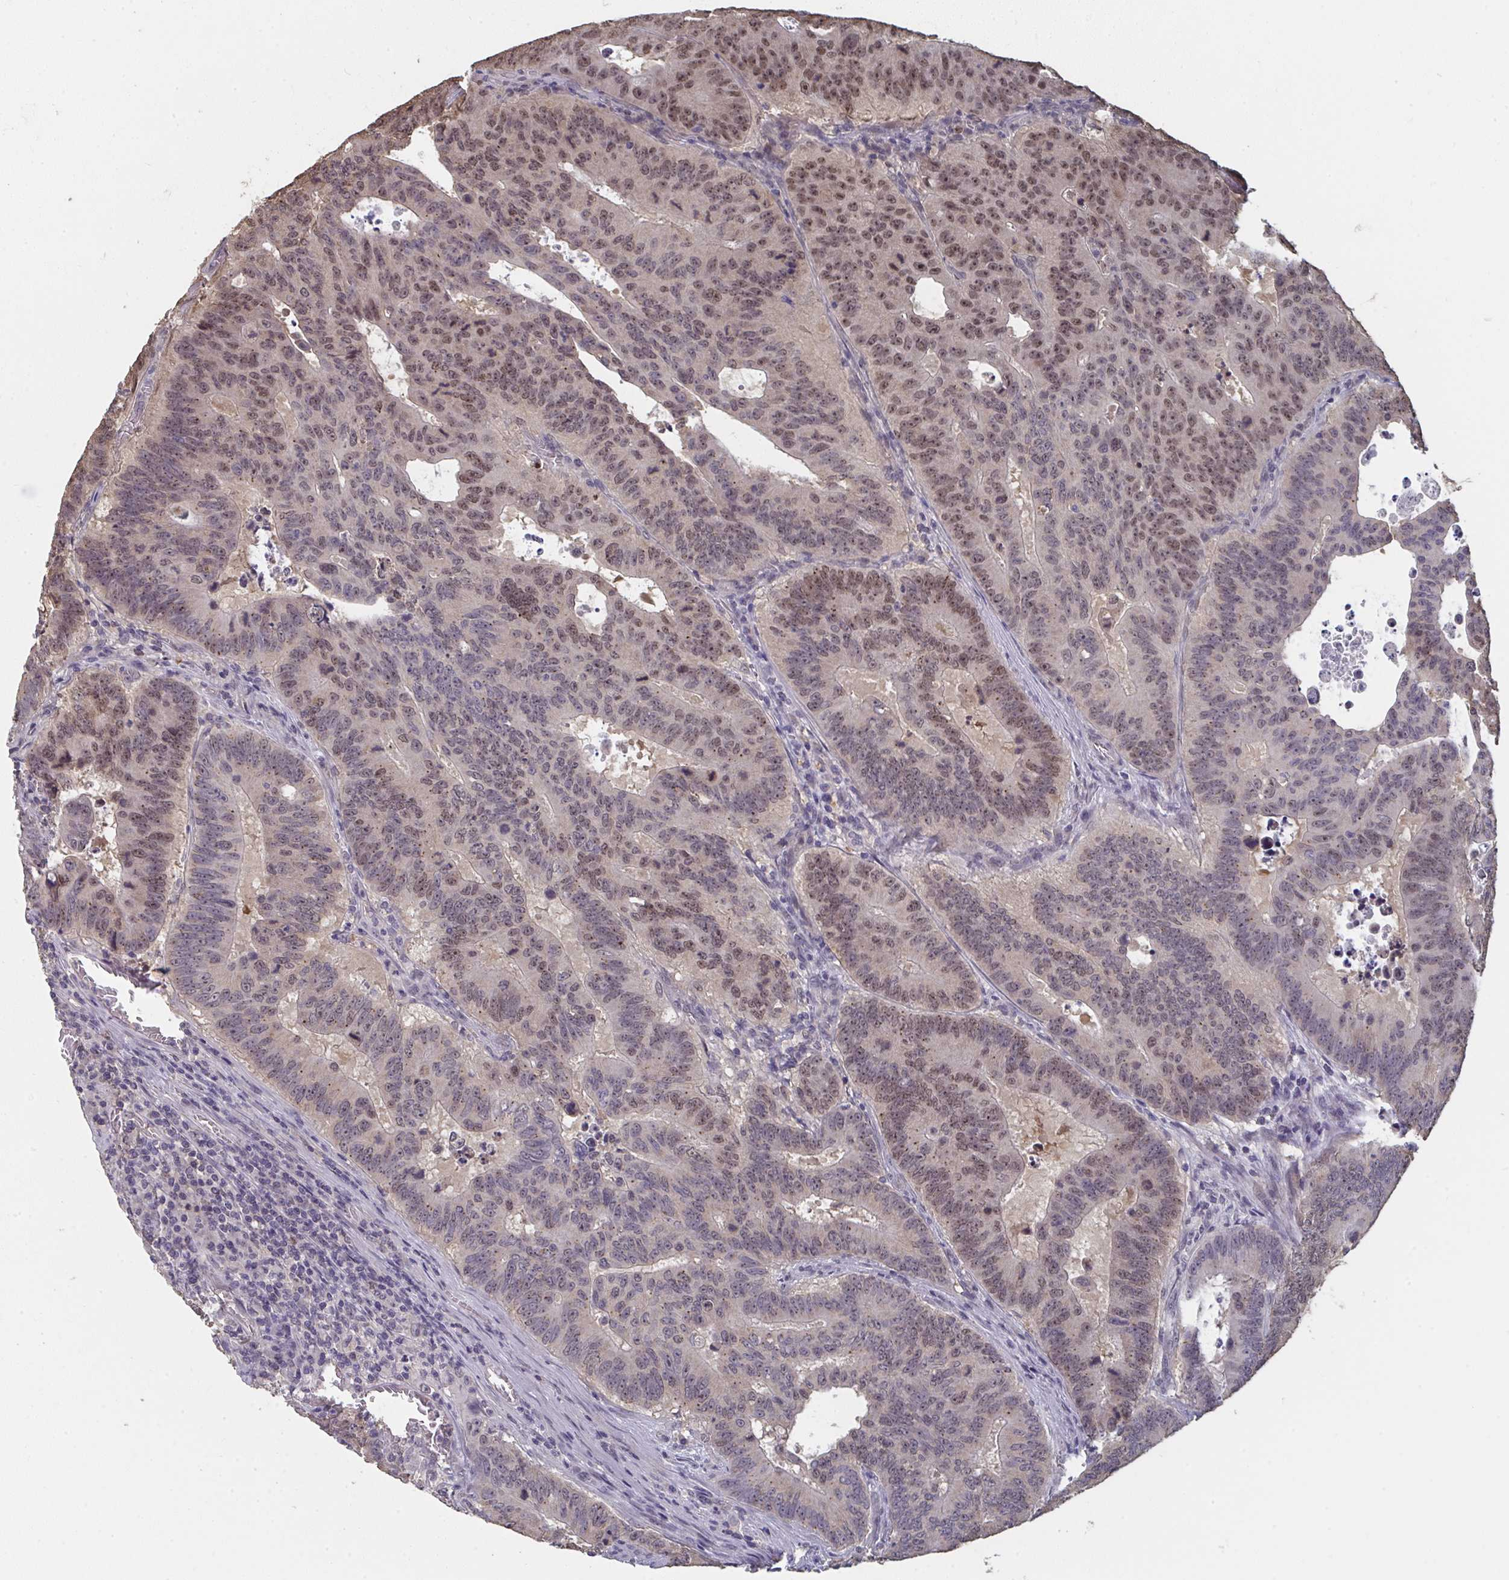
{"staining": {"intensity": "moderate", "quantity": "25%-75%", "location": "nuclear"}, "tissue": "colorectal cancer", "cell_type": "Tumor cells", "image_type": "cancer", "snomed": [{"axis": "morphology", "description": "Adenocarcinoma, NOS"}, {"axis": "topography", "description": "Colon"}], "caption": "The image shows immunohistochemical staining of adenocarcinoma (colorectal). There is moderate nuclear positivity is seen in about 25%-75% of tumor cells.", "gene": "LIX1", "patient": {"sex": "male", "age": 62}}